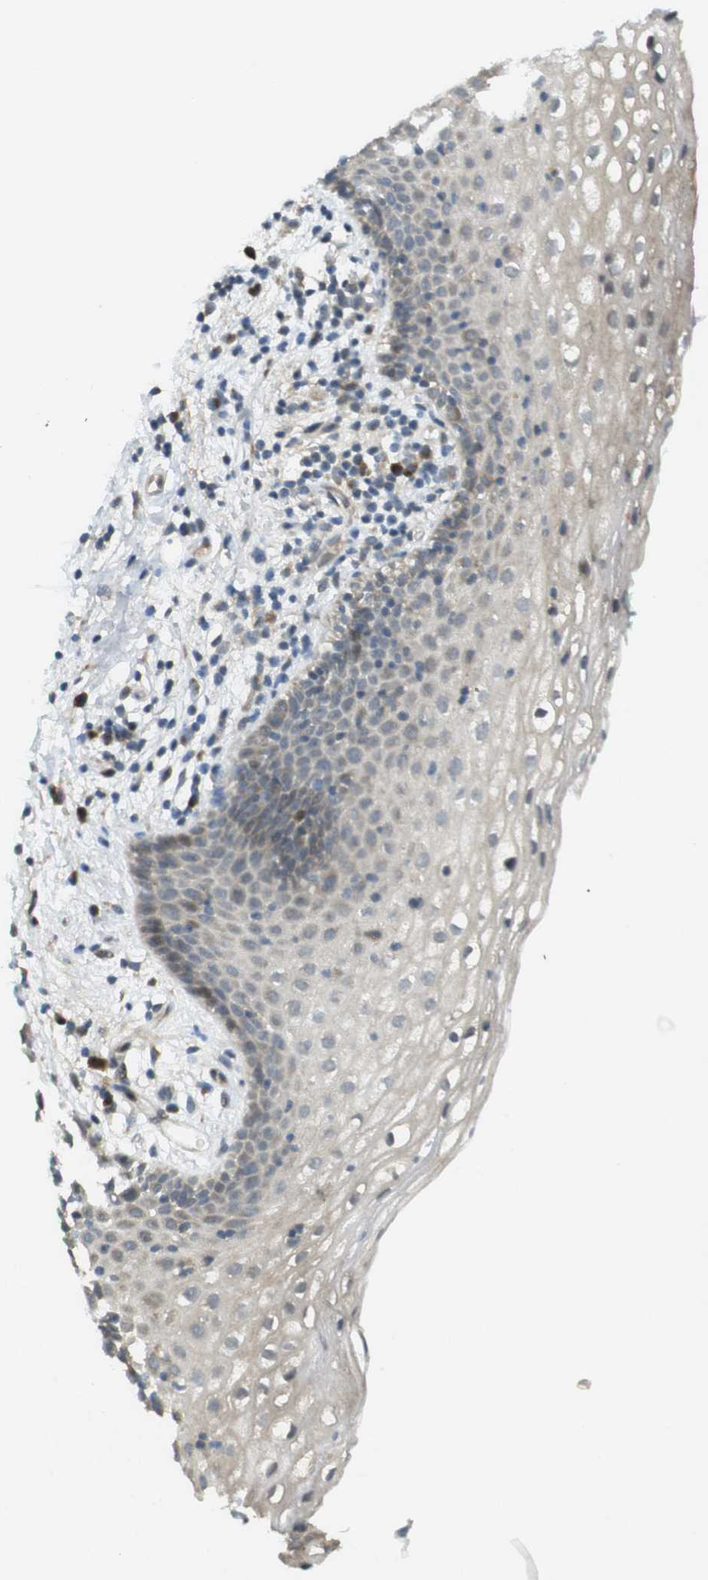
{"staining": {"intensity": "weak", "quantity": "<25%", "location": "cytoplasmic/membranous"}, "tissue": "vagina", "cell_type": "Squamous epithelial cells", "image_type": "normal", "snomed": [{"axis": "morphology", "description": "Normal tissue, NOS"}, {"axis": "topography", "description": "Vagina"}], "caption": "DAB (3,3'-diaminobenzidine) immunohistochemical staining of unremarkable vagina shows no significant positivity in squamous epithelial cells.", "gene": "CLRN3", "patient": {"sex": "female", "age": 44}}